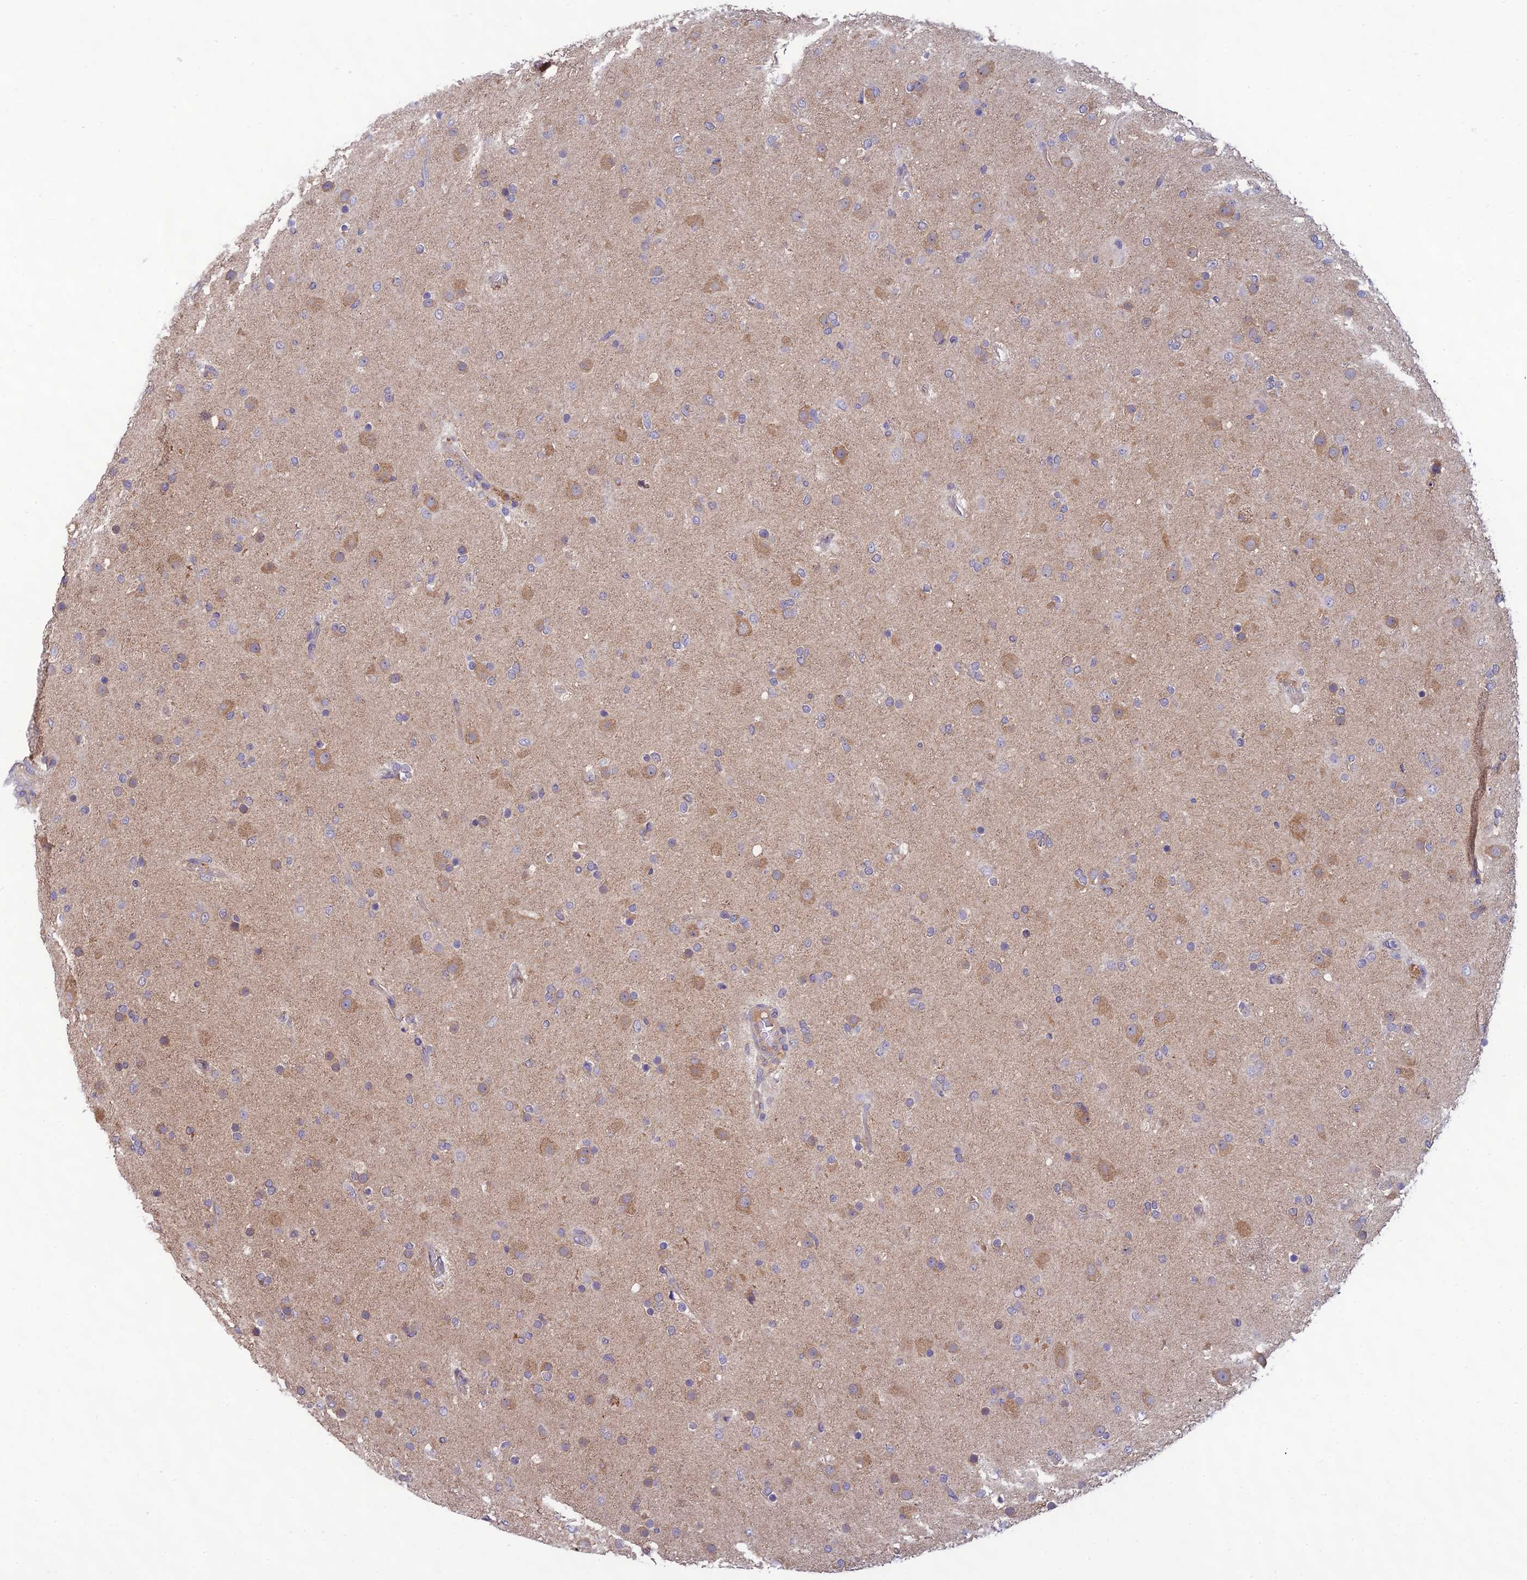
{"staining": {"intensity": "negative", "quantity": "none", "location": "none"}, "tissue": "glioma", "cell_type": "Tumor cells", "image_type": "cancer", "snomed": [{"axis": "morphology", "description": "Glioma, malignant, Low grade"}, {"axis": "topography", "description": "Brain"}], "caption": "IHC image of human malignant glioma (low-grade) stained for a protein (brown), which reveals no staining in tumor cells.", "gene": "MRNIP", "patient": {"sex": "male", "age": 65}}